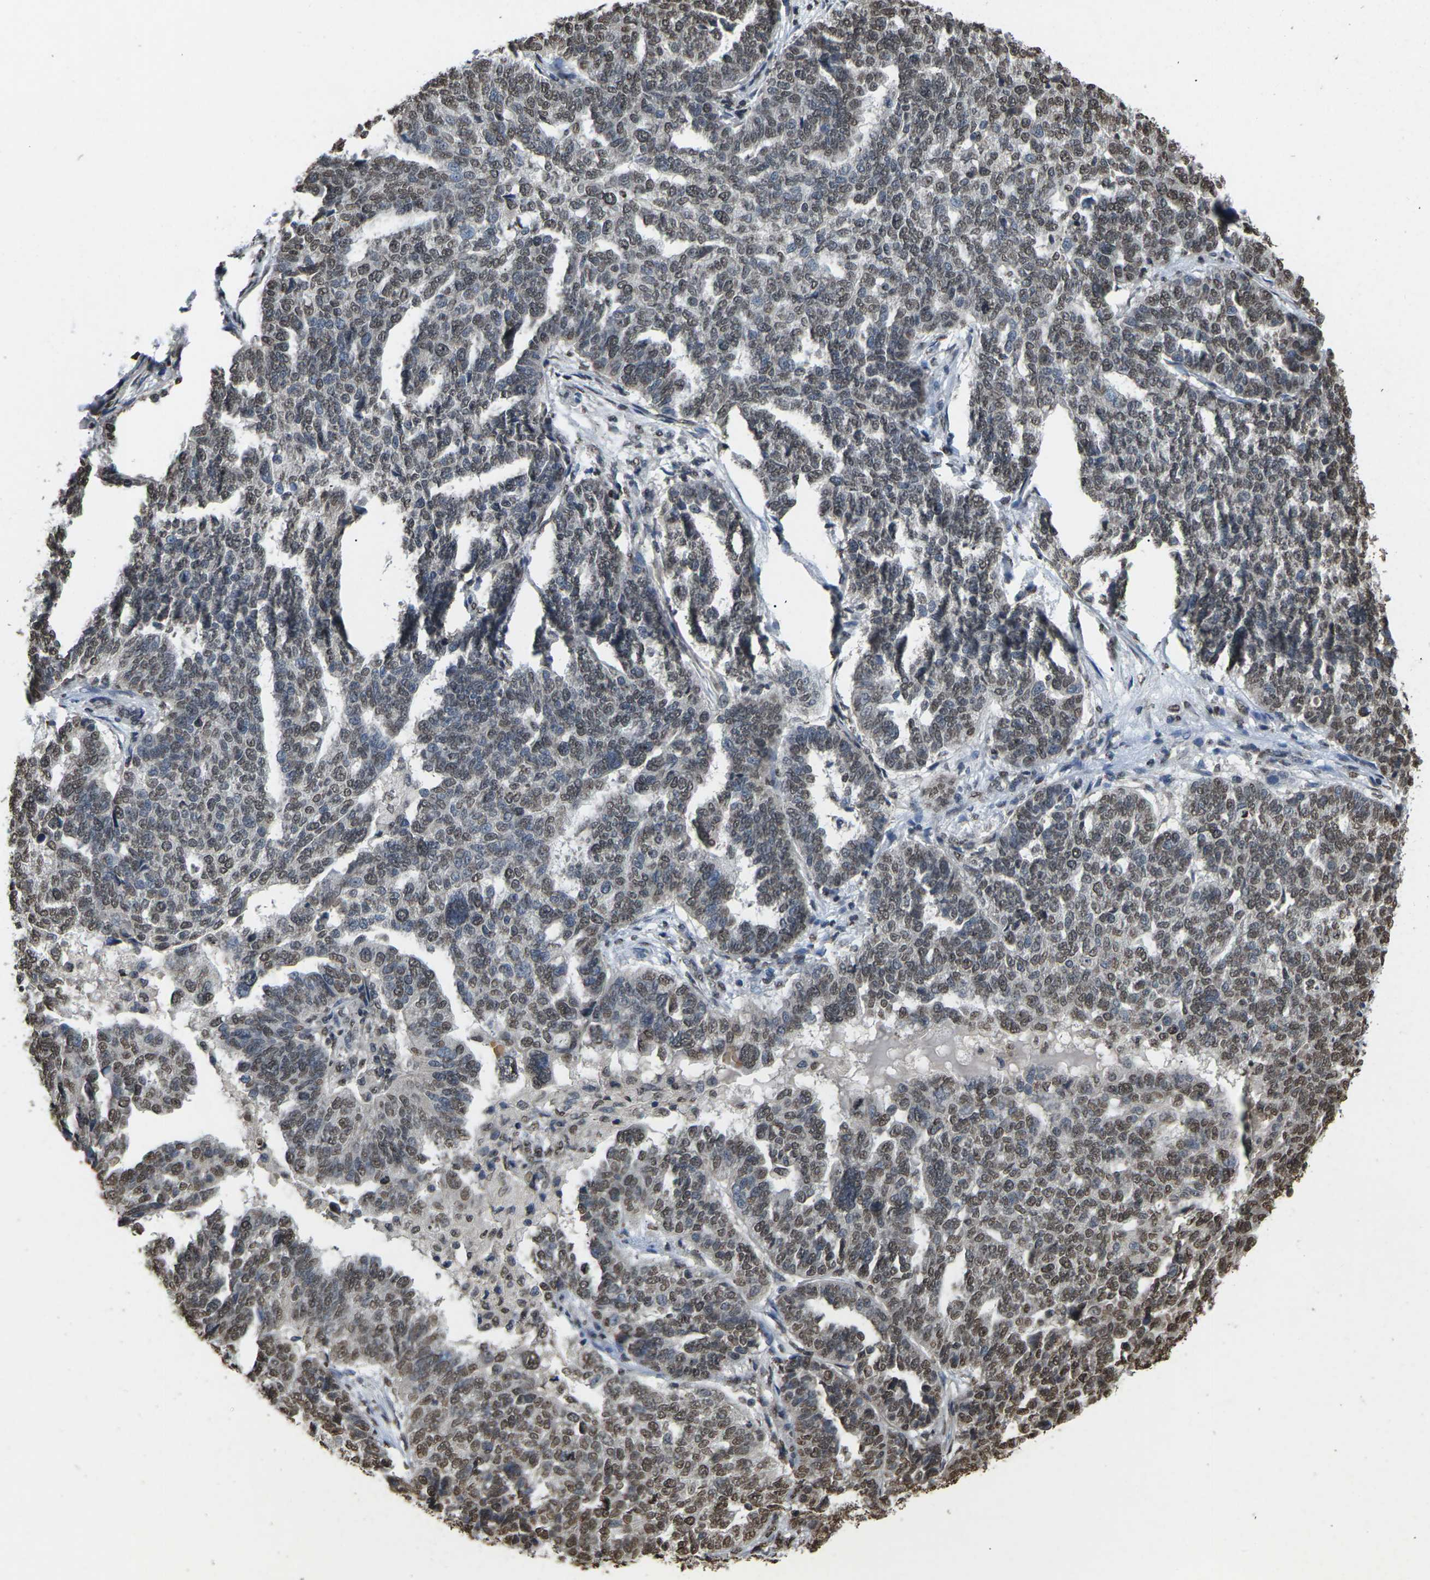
{"staining": {"intensity": "moderate", "quantity": ">75%", "location": "nuclear"}, "tissue": "ovarian cancer", "cell_type": "Tumor cells", "image_type": "cancer", "snomed": [{"axis": "morphology", "description": "Cystadenocarcinoma, serous, NOS"}, {"axis": "topography", "description": "Ovary"}], "caption": "Immunohistochemistry (DAB (3,3'-diaminobenzidine)) staining of ovarian serous cystadenocarcinoma exhibits moderate nuclear protein expression in about >75% of tumor cells.", "gene": "EMSY", "patient": {"sex": "female", "age": 59}}